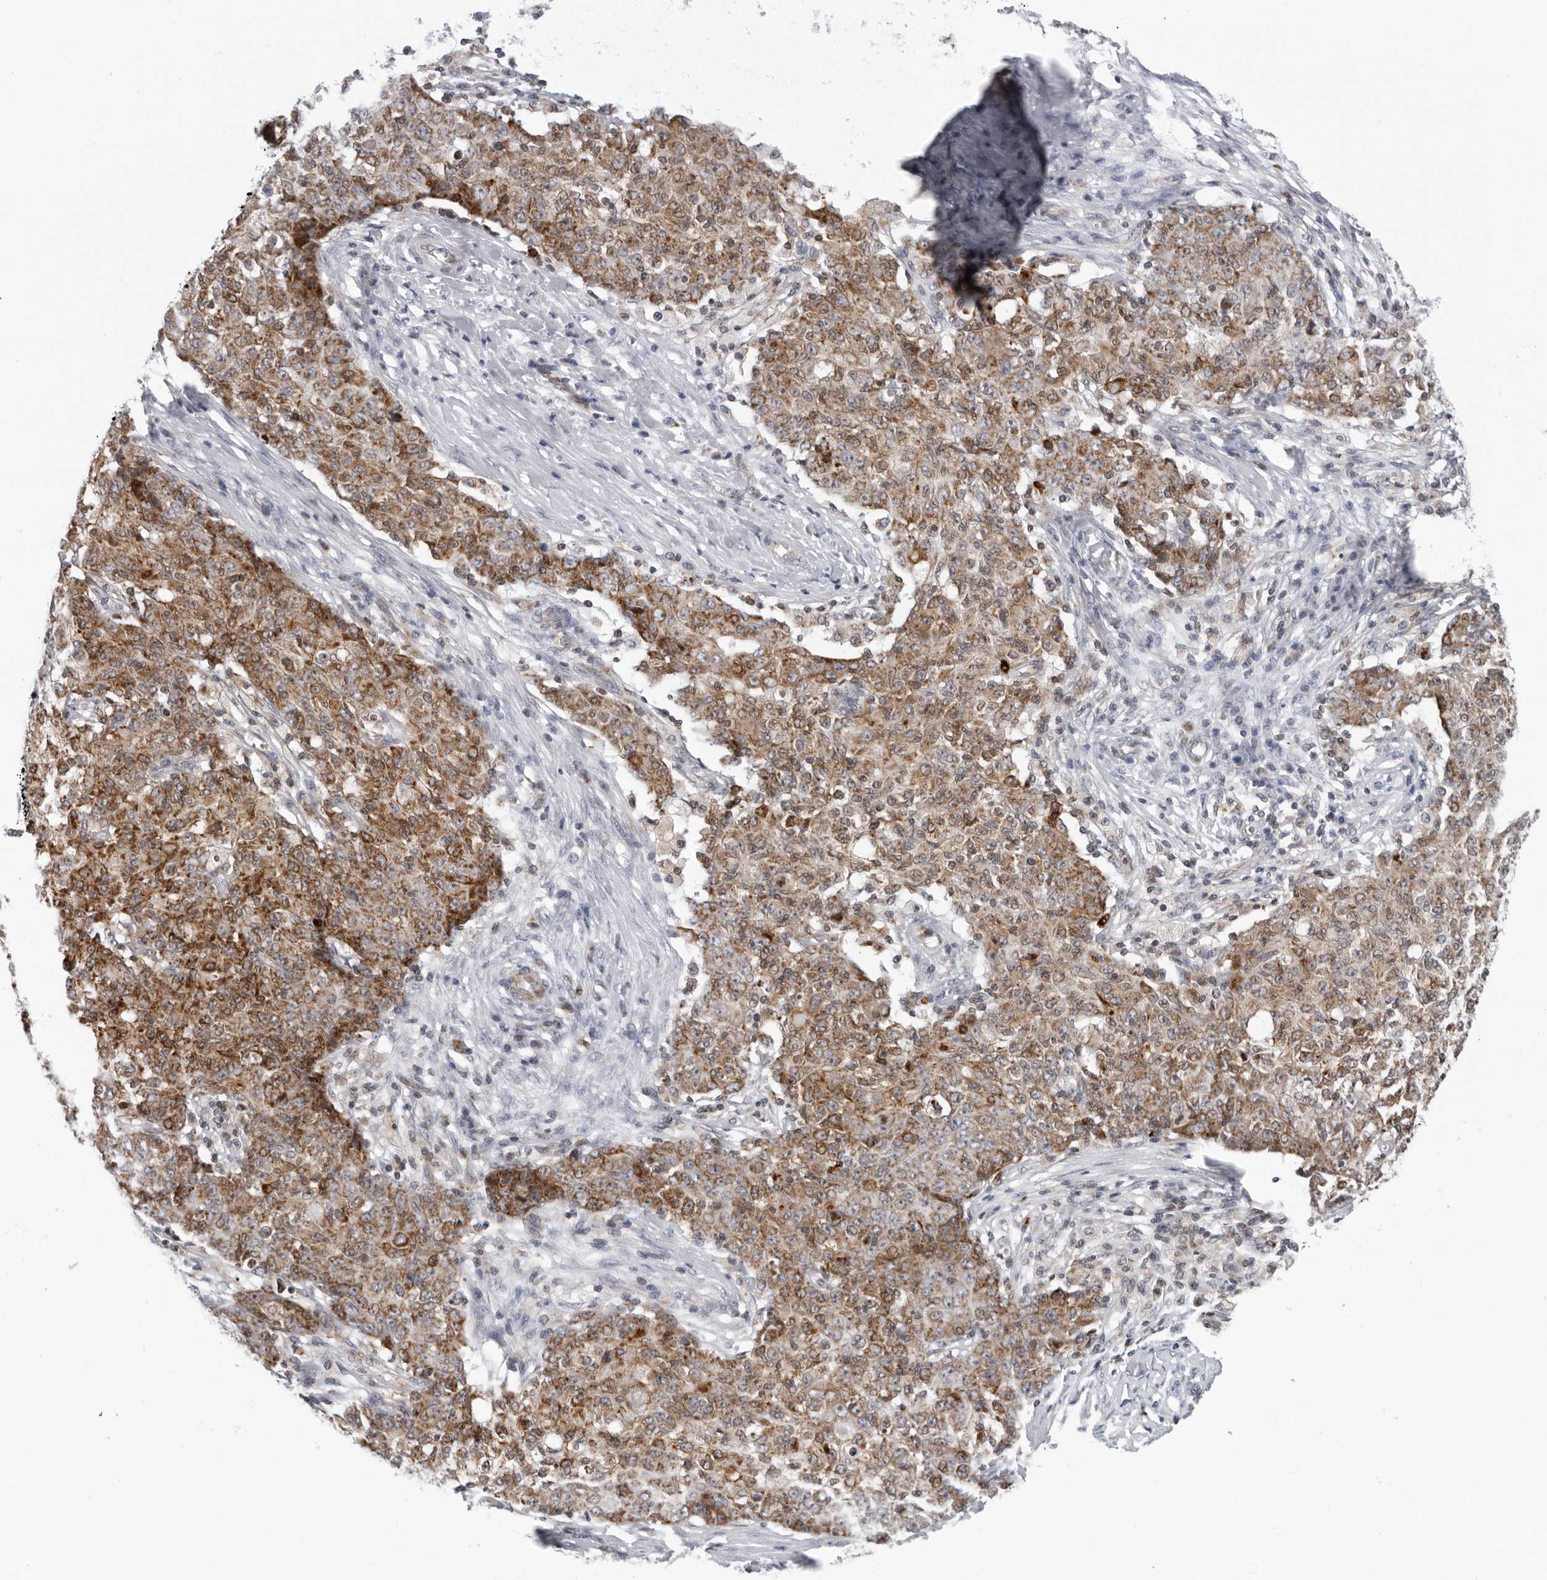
{"staining": {"intensity": "moderate", "quantity": ">75%", "location": "cytoplasmic/membranous"}, "tissue": "ovarian cancer", "cell_type": "Tumor cells", "image_type": "cancer", "snomed": [{"axis": "morphology", "description": "Carcinoma, endometroid"}, {"axis": "topography", "description": "Ovary"}], "caption": "This is an image of IHC staining of endometroid carcinoma (ovarian), which shows moderate expression in the cytoplasmic/membranous of tumor cells.", "gene": "CPT2", "patient": {"sex": "female", "age": 42}}